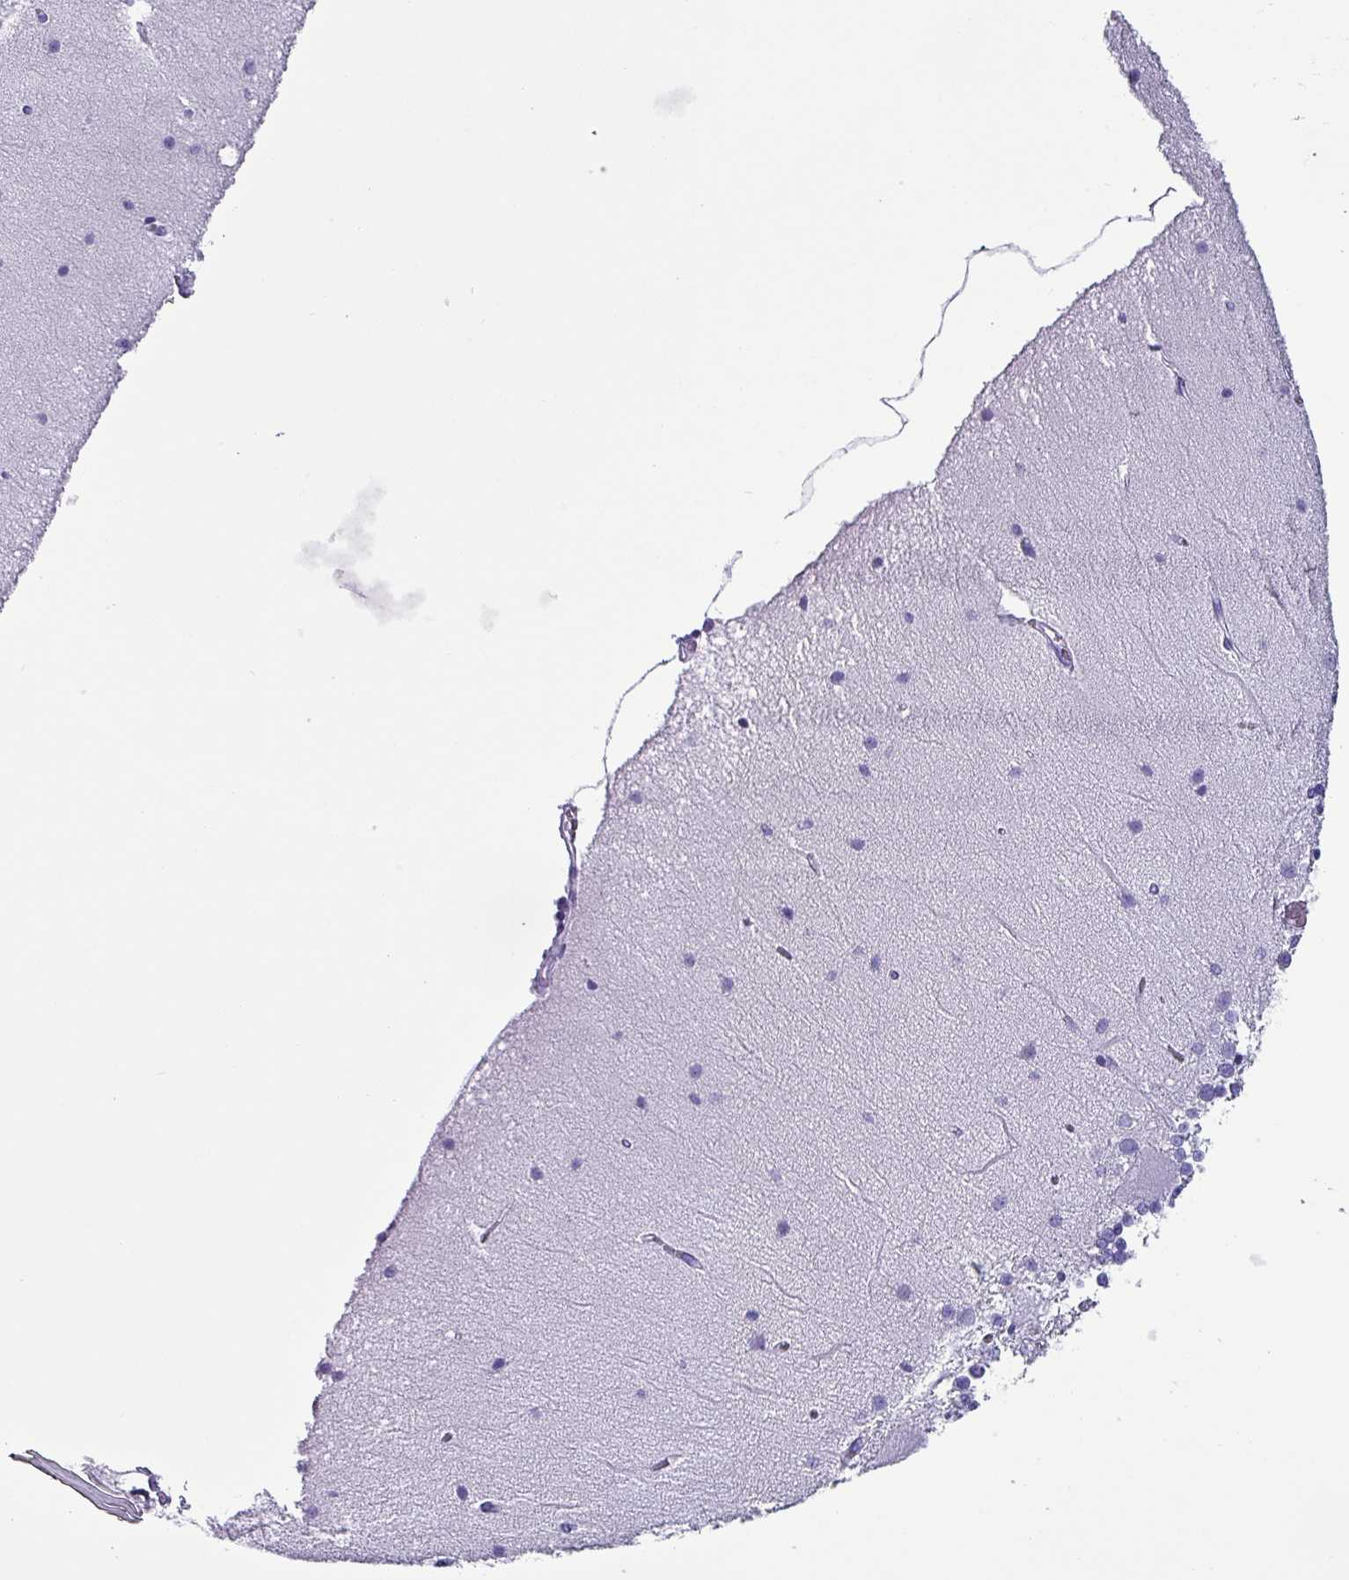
{"staining": {"intensity": "negative", "quantity": "none", "location": "none"}, "tissue": "cerebellum", "cell_type": "Cells in granular layer", "image_type": "normal", "snomed": [{"axis": "morphology", "description": "Normal tissue, NOS"}, {"axis": "topography", "description": "Cerebellum"}], "caption": "A high-resolution photomicrograph shows immunohistochemistry (IHC) staining of benign cerebellum, which demonstrates no significant expression in cells in granular layer.", "gene": "KRT6A", "patient": {"sex": "female", "age": 54}}